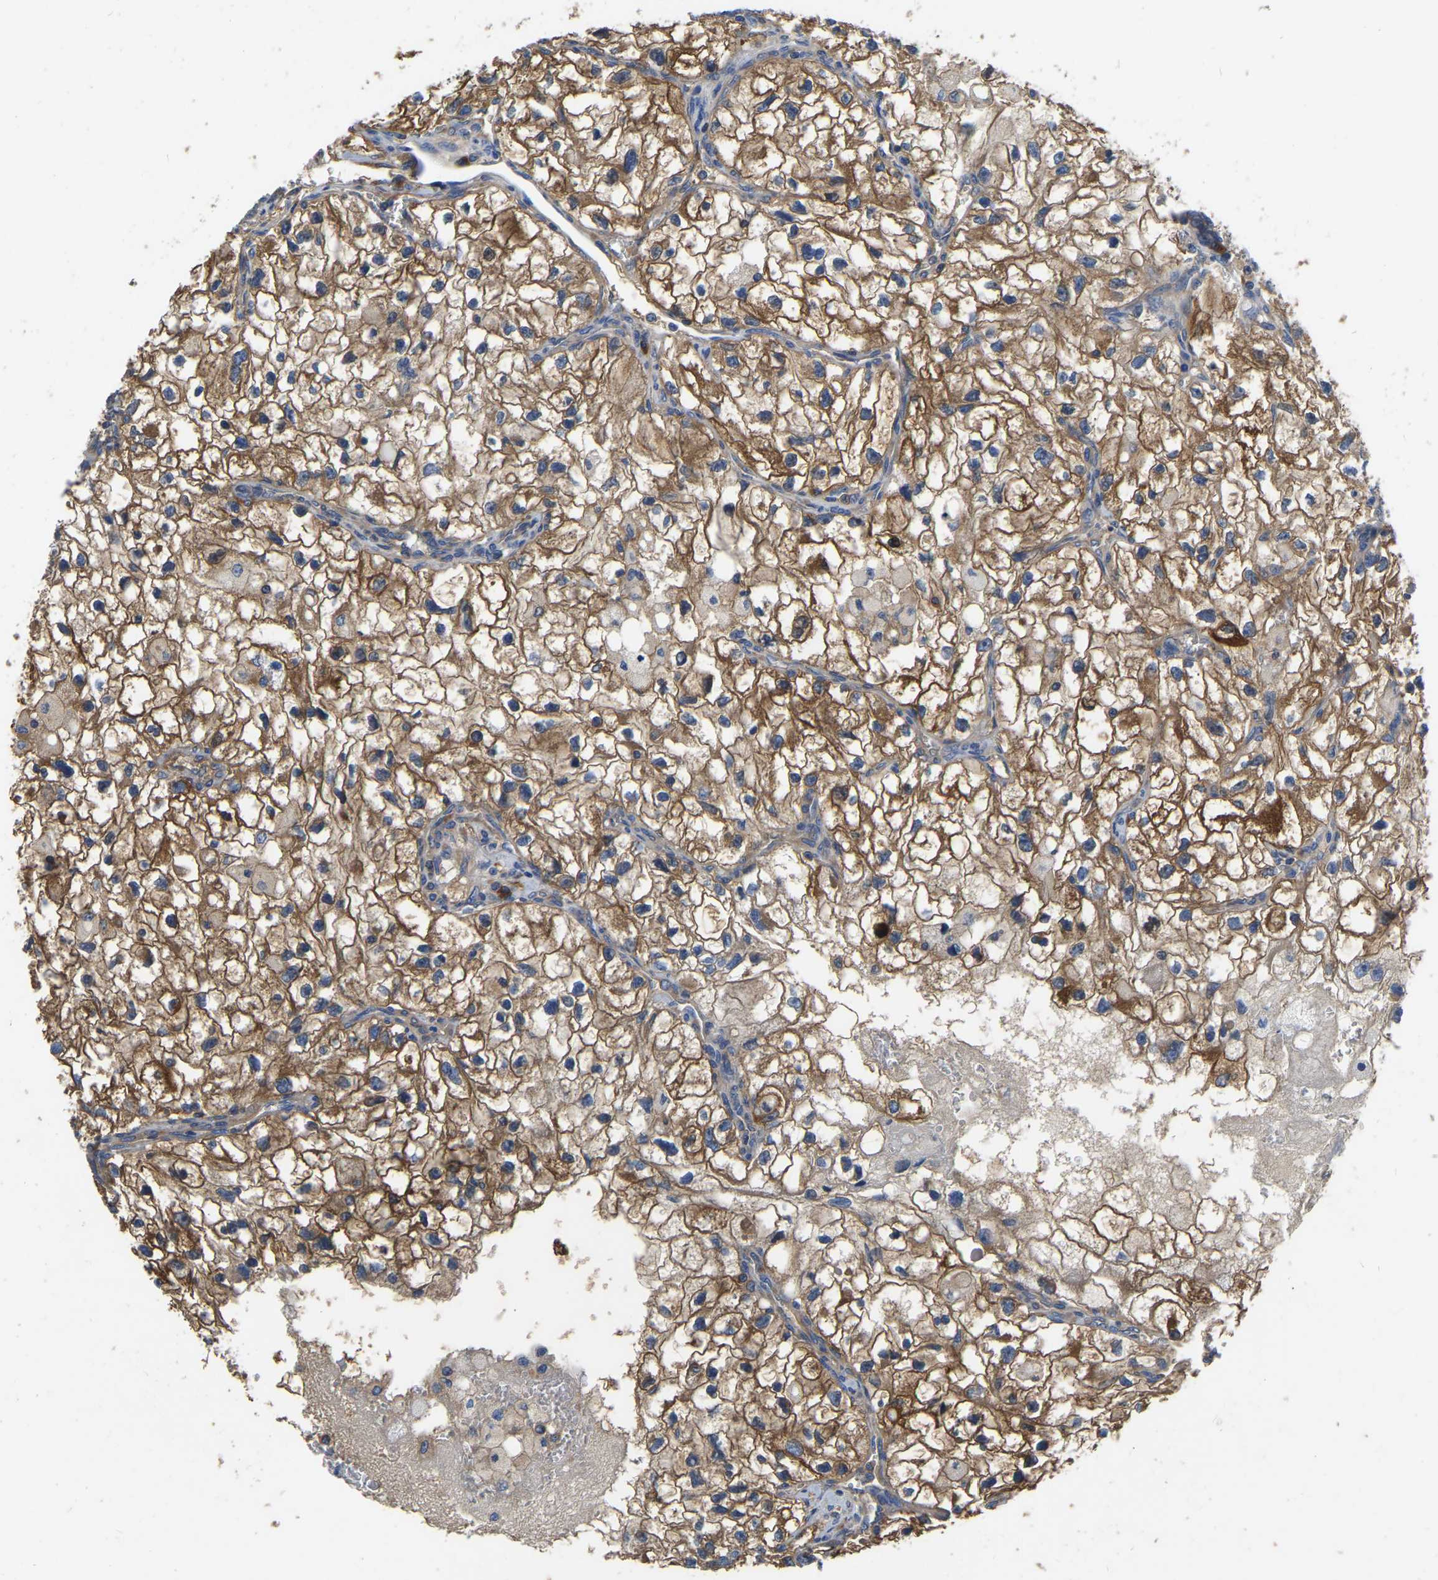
{"staining": {"intensity": "moderate", "quantity": ">75%", "location": "cytoplasmic/membranous"}, "tissue": "renal cancer", "cell_type": "Tumor cells", "image_type": "cancer", "snomed": [{"axis": "morphology", "description": "Adenocarcinoma, NOS"}, {"axis": "topography", "description": "Kidney"}], "caption": "Immunohistochemical staining of renal adenocarcinoma shows medium levels of moderate cytoplasmic/membranous positivity in about >75% of tumor cells.", "gene": "GARS1", "patient": {"sex": "female", "age": 70}}